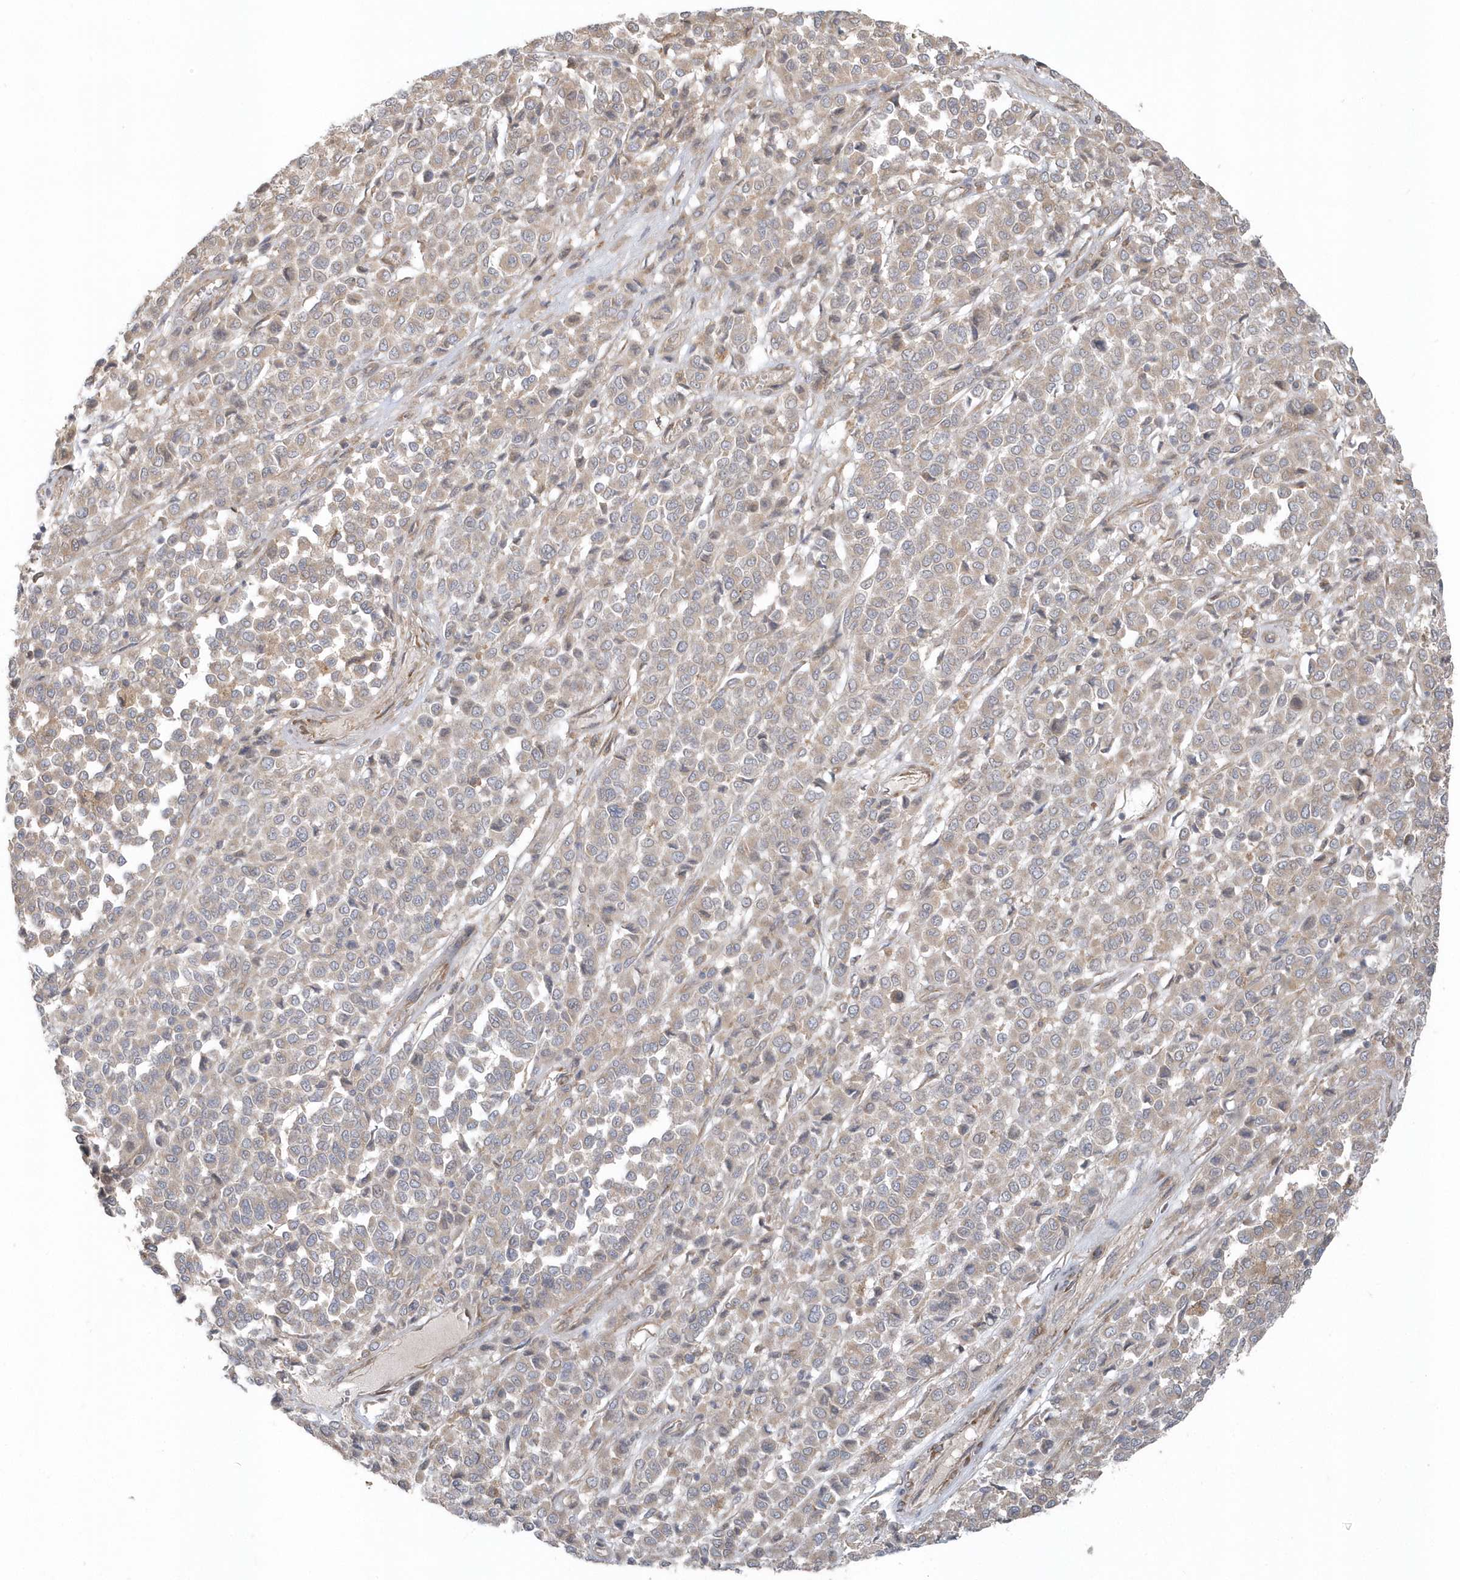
{"staining": {"intensity": "weak", "quantity": "25%-75%", "location": "cytoplasmic/membranous"}, "tissue": "melanoma", "cell_type": "Tumor cells", "image_type": "cancer", "snomed": [{"axis": "morphology", "description": "Malignant melanoma, Metastatic site"}, {"axis": "topography", "description": "Pancreas"}], "caption": "Weak cytoplasmic/membranous protein staining is appreciated in about 25%-75% of tumor cells in melanoma.", "gene": "ACTR1A", "patient": {"sex": "female", "age": 30}}